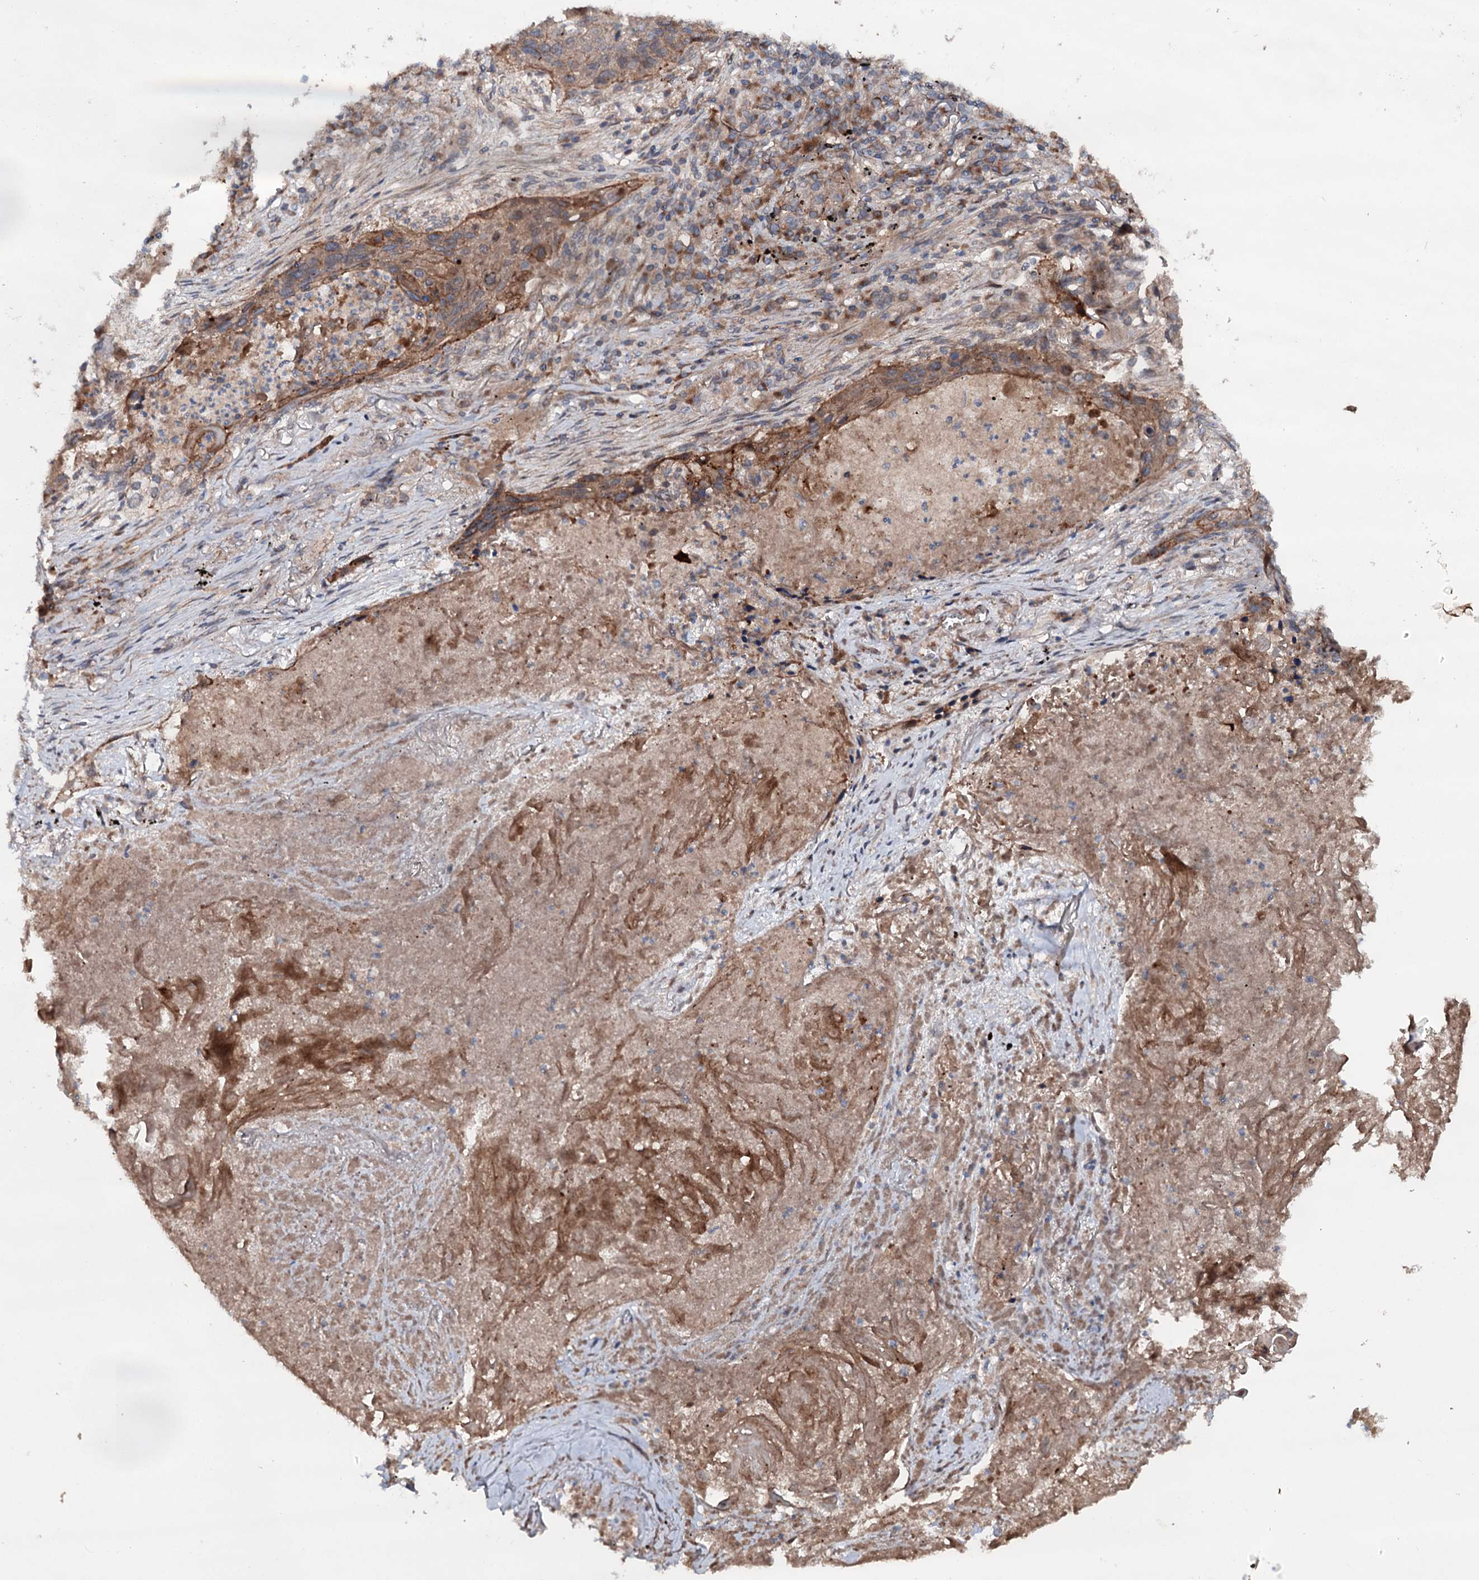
{"staining": {"intensity": "moderate", "quantity": "25%-75%", "location": "cytoplasmic/membranous"}, "tissue": "lung cancer", "cell_type": "Tumor cells", "image_type": "cancer", "snomed": [{"axis": "morphology", "description": "Squamous cell carcinoma, NOS"}, {"axis": "topography", "description": "Lung"}], "caption": "An immunohistochemistry photomicrograph of neoplastic tissue is shown. Protein staining in brown labels moderate cytoplasmic/membranous positivity in lung cancer (squamous cell carcinoma) within tumor cells. (Brightfield microscopy of DAB IHC at high magnification).", "gene": "ADGRG4", "patient": {"sex": "female", "age": 63}}